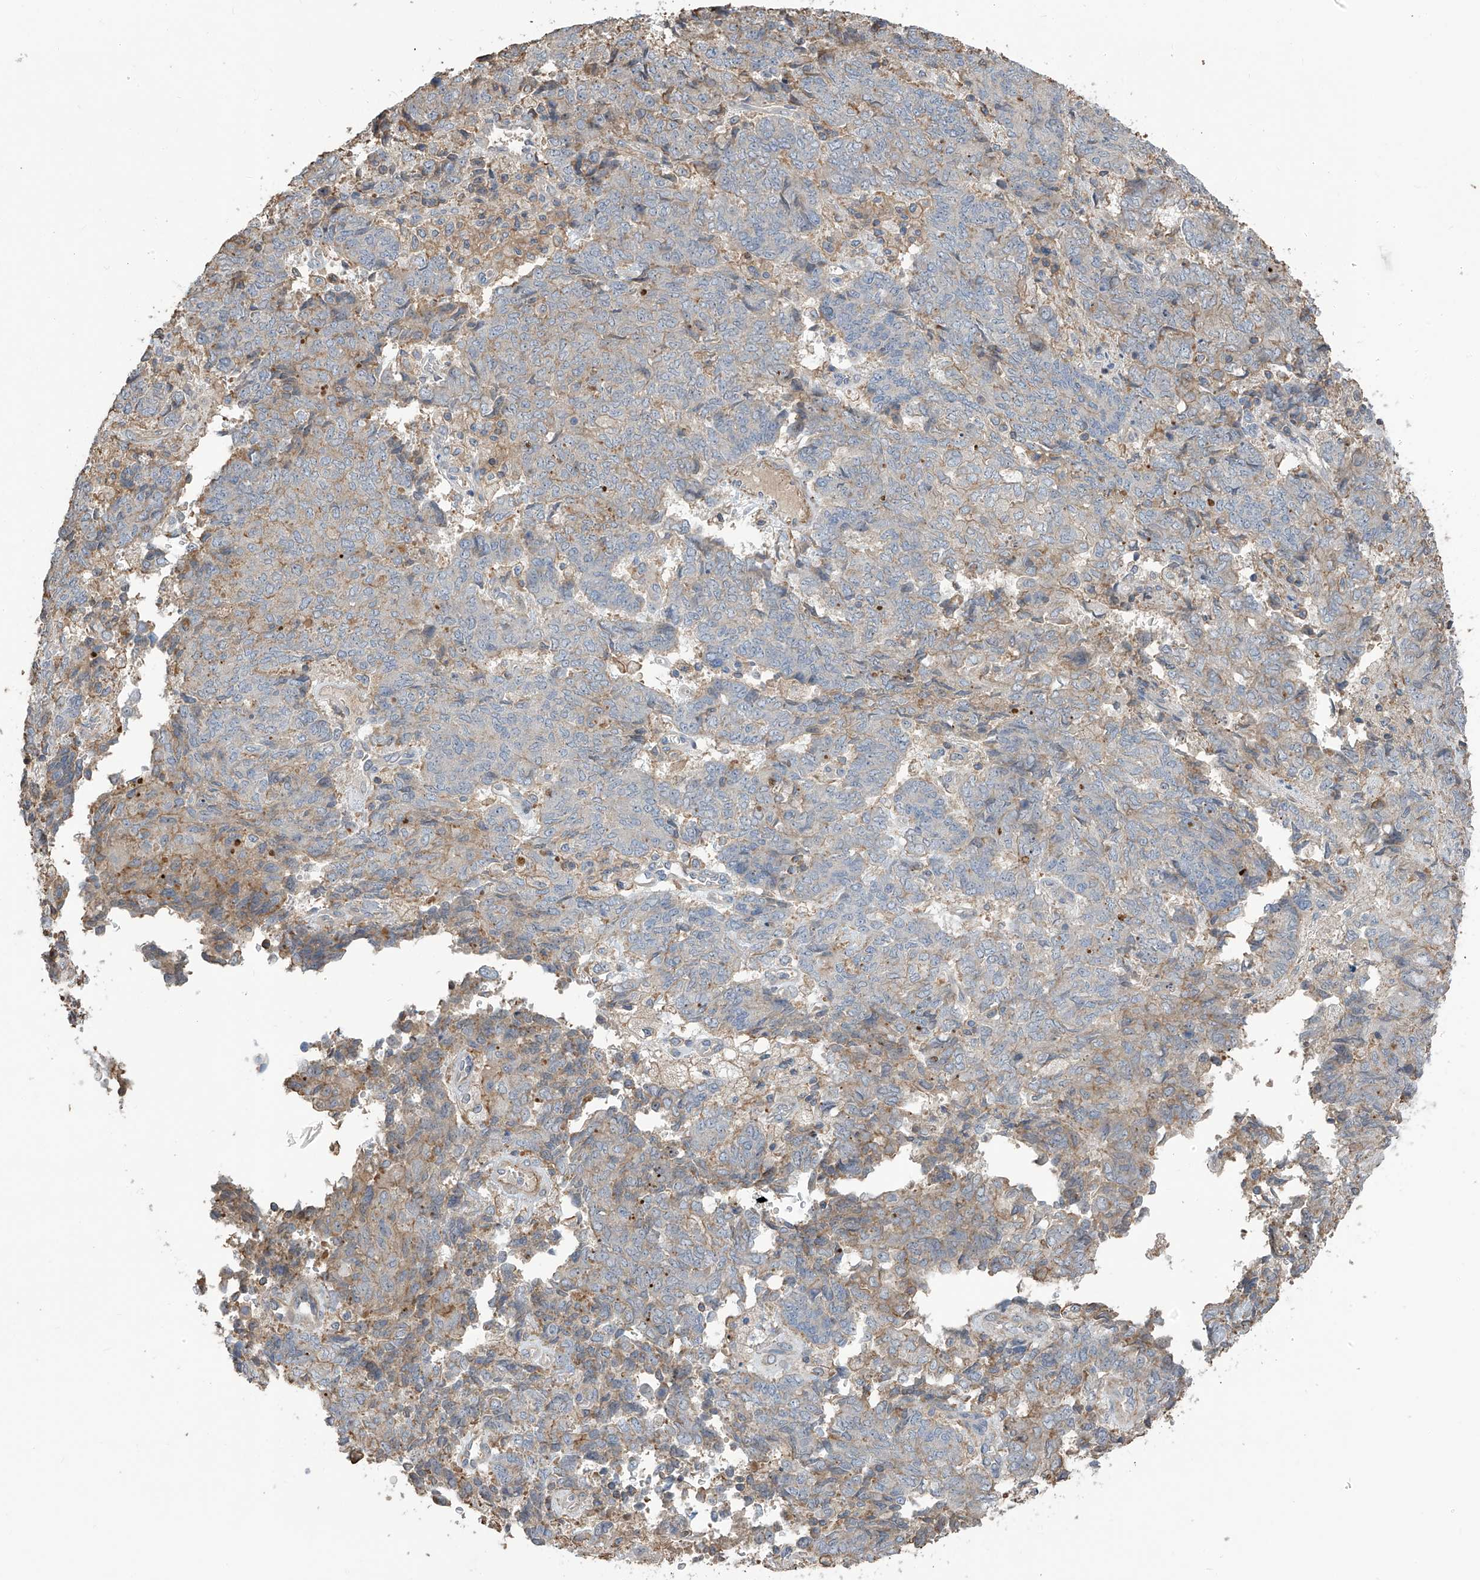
{"staining": {"intensity": "negative", "quantity": "none", "location": "none"}, "tissue": "endometrial cancer", "cell_type": "Tumor cells", "image_type": "cancer", "snomed": [{"axis": "morphology", "description": "Adenocarcinoma, NOS"}, {"axis": "topography", "description": "Endometrium"}], "caption": "Protein analysis of endometrial cancer displays no significant staining in tumor cells. The staining was performed using DAB (3,3'-diaminobenzidine) to visualize the protein expression in brown, while the nuclei were stained in blue with hematoxylin (Magnification: 20x).", "gene": "SLFN14", "patient": {"sex": "female", "age": 80}}